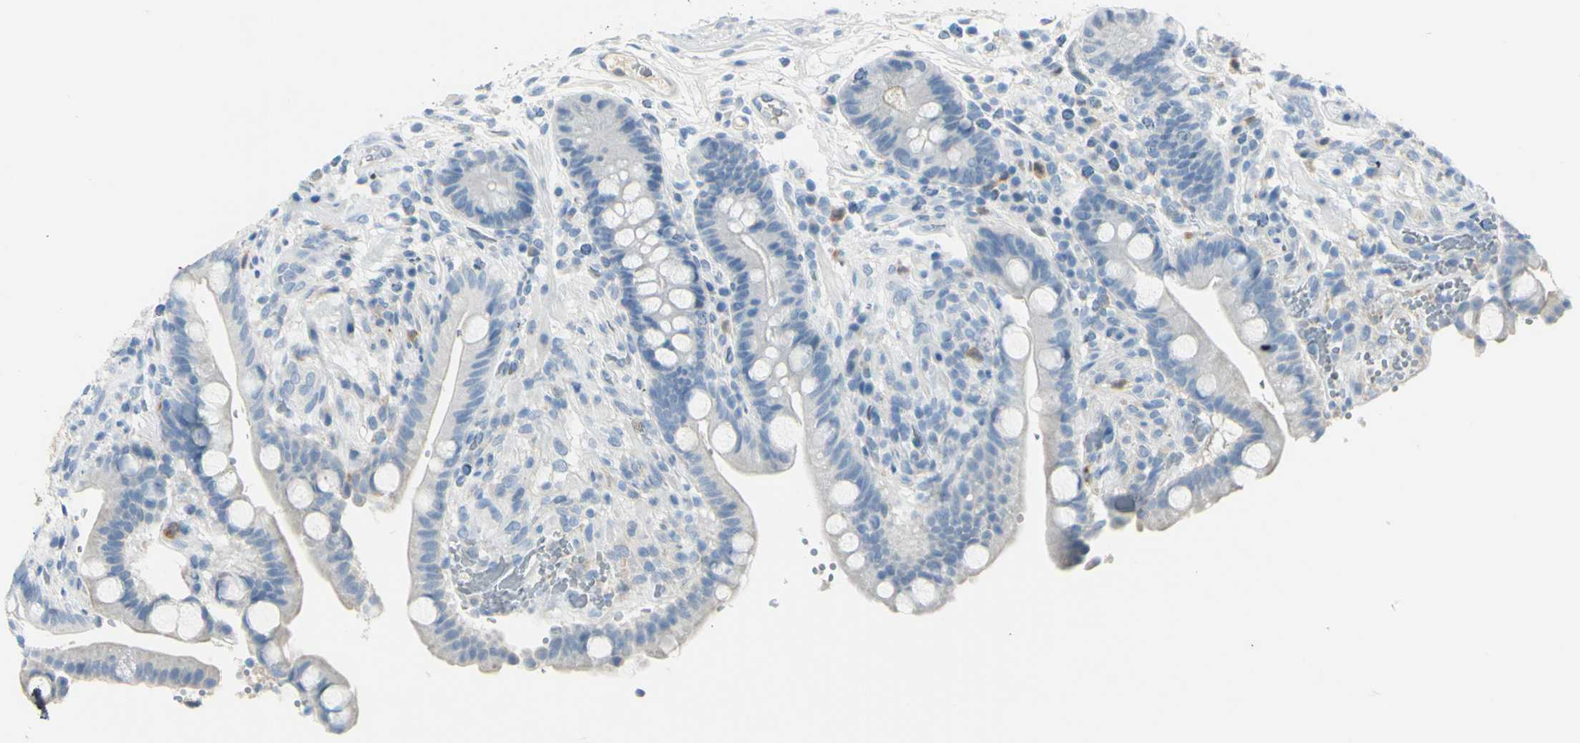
{"staining": {"intensity": "negative", "quantity": "none", "location": "none"}, "tissue": "colon", "cell_type": "Endothelial cells", "image_type": "normal", "snomed": [{"axis": "morphology", "description": "Normal tissue, NOS"}, {"axis": "topography", "description": "Colon"}], "caption": "A photomicrograph of human colon is negative for staining in endothelial cells. Nuclei are stained in blue.", "gene": "ZNF557", "patient": {"sex": "male", "age": 73}}